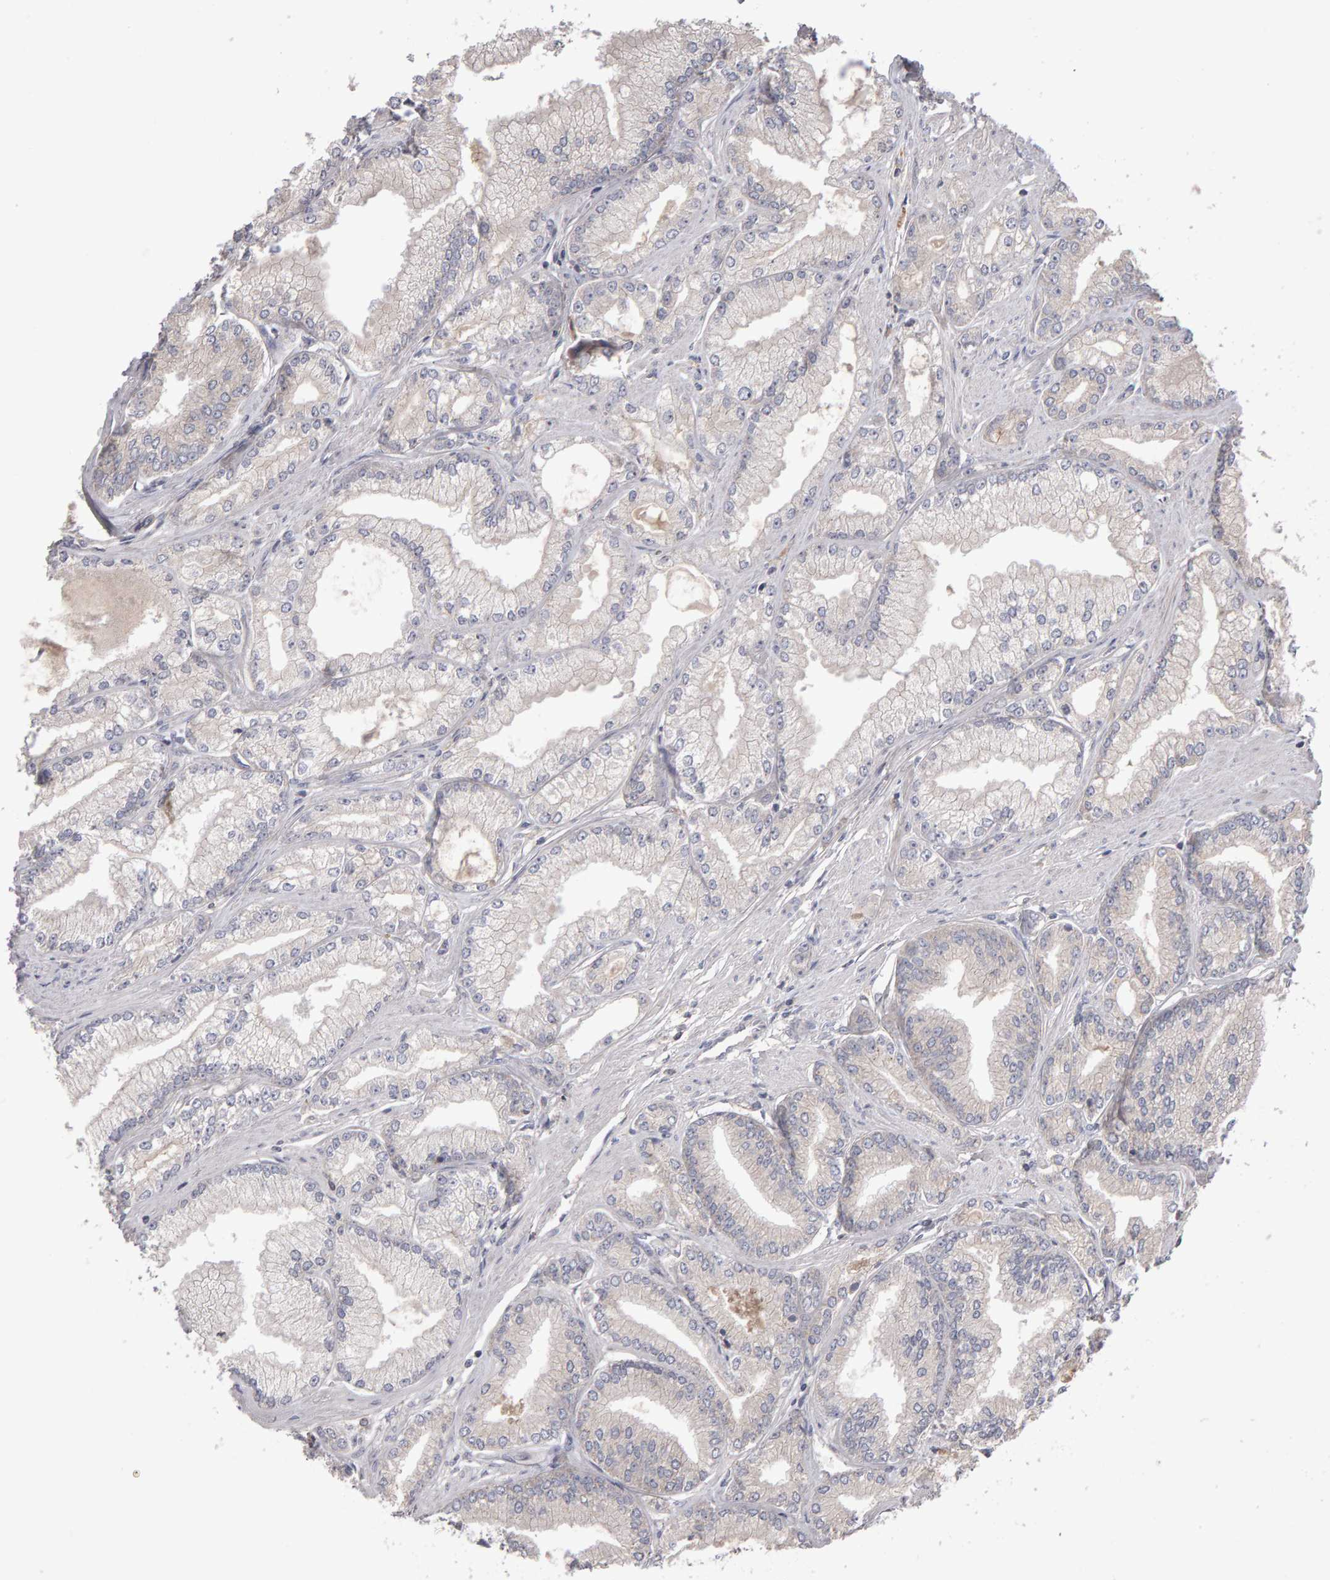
{"staining": {"intensity": "negative", "quantity": "none", "location": "none"}, "tissue": "prostate cancer", "cell_type": "Tumor cells", "image_type": "cancer", "snomed": [{"axis": "morphology", "description": "Adenocarcinoma, Low grade"}, {"axis": "topography", "description": "Prostate"}], "caption": "Image shows no protein staining in tumor cells of low-grade adenocarcinoma (prostate) tissue. (DAB (3,3'-diaminobenzidine) immunohistochemistry (IHC), high magnification).", "gene": "PGS1", "patient": {"sex": "male", "age": 52}}